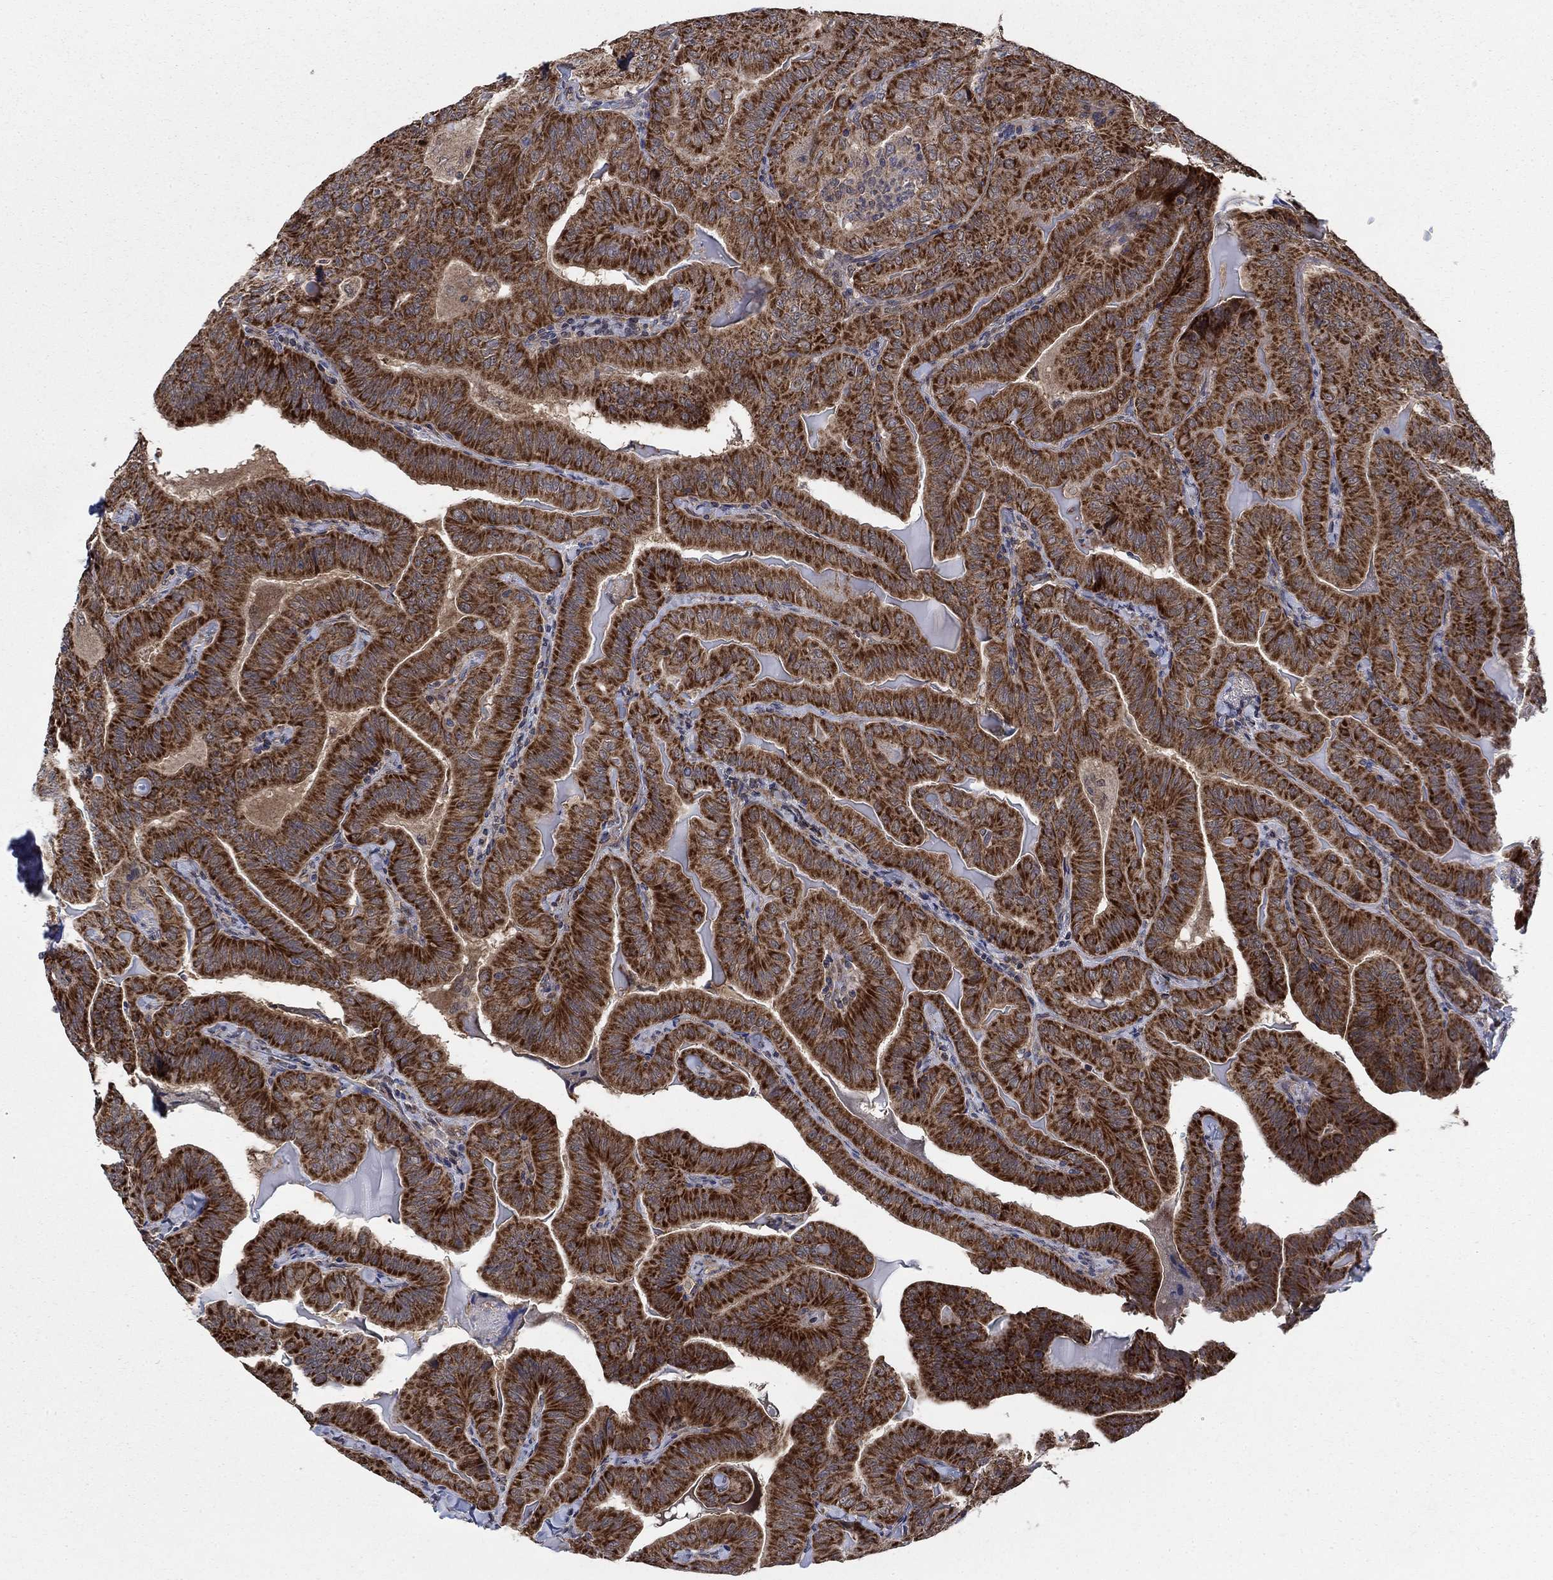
{"staining": {"intensity": "strong", "quantity": ">75%", "location": "cytoplasmic/membranous"}, "tissue": "thyroid cancer", "cell_type": "Tumor cells", "image_type": "cancer", "snomed": [{"axis": "morphology", "description": "Papillary adenocarcinoma, NOS"}, {"axis": "topography", "description": "Thyroid gland"}], "caption": "Tumor cells exhibit high levels of strong cytoplasmic/membranous positivity in about >75% of cells in human thyroid papillary adenocarcinoma.", "gene": "NME7", "patient": {"sex": "female", "age": 68}}